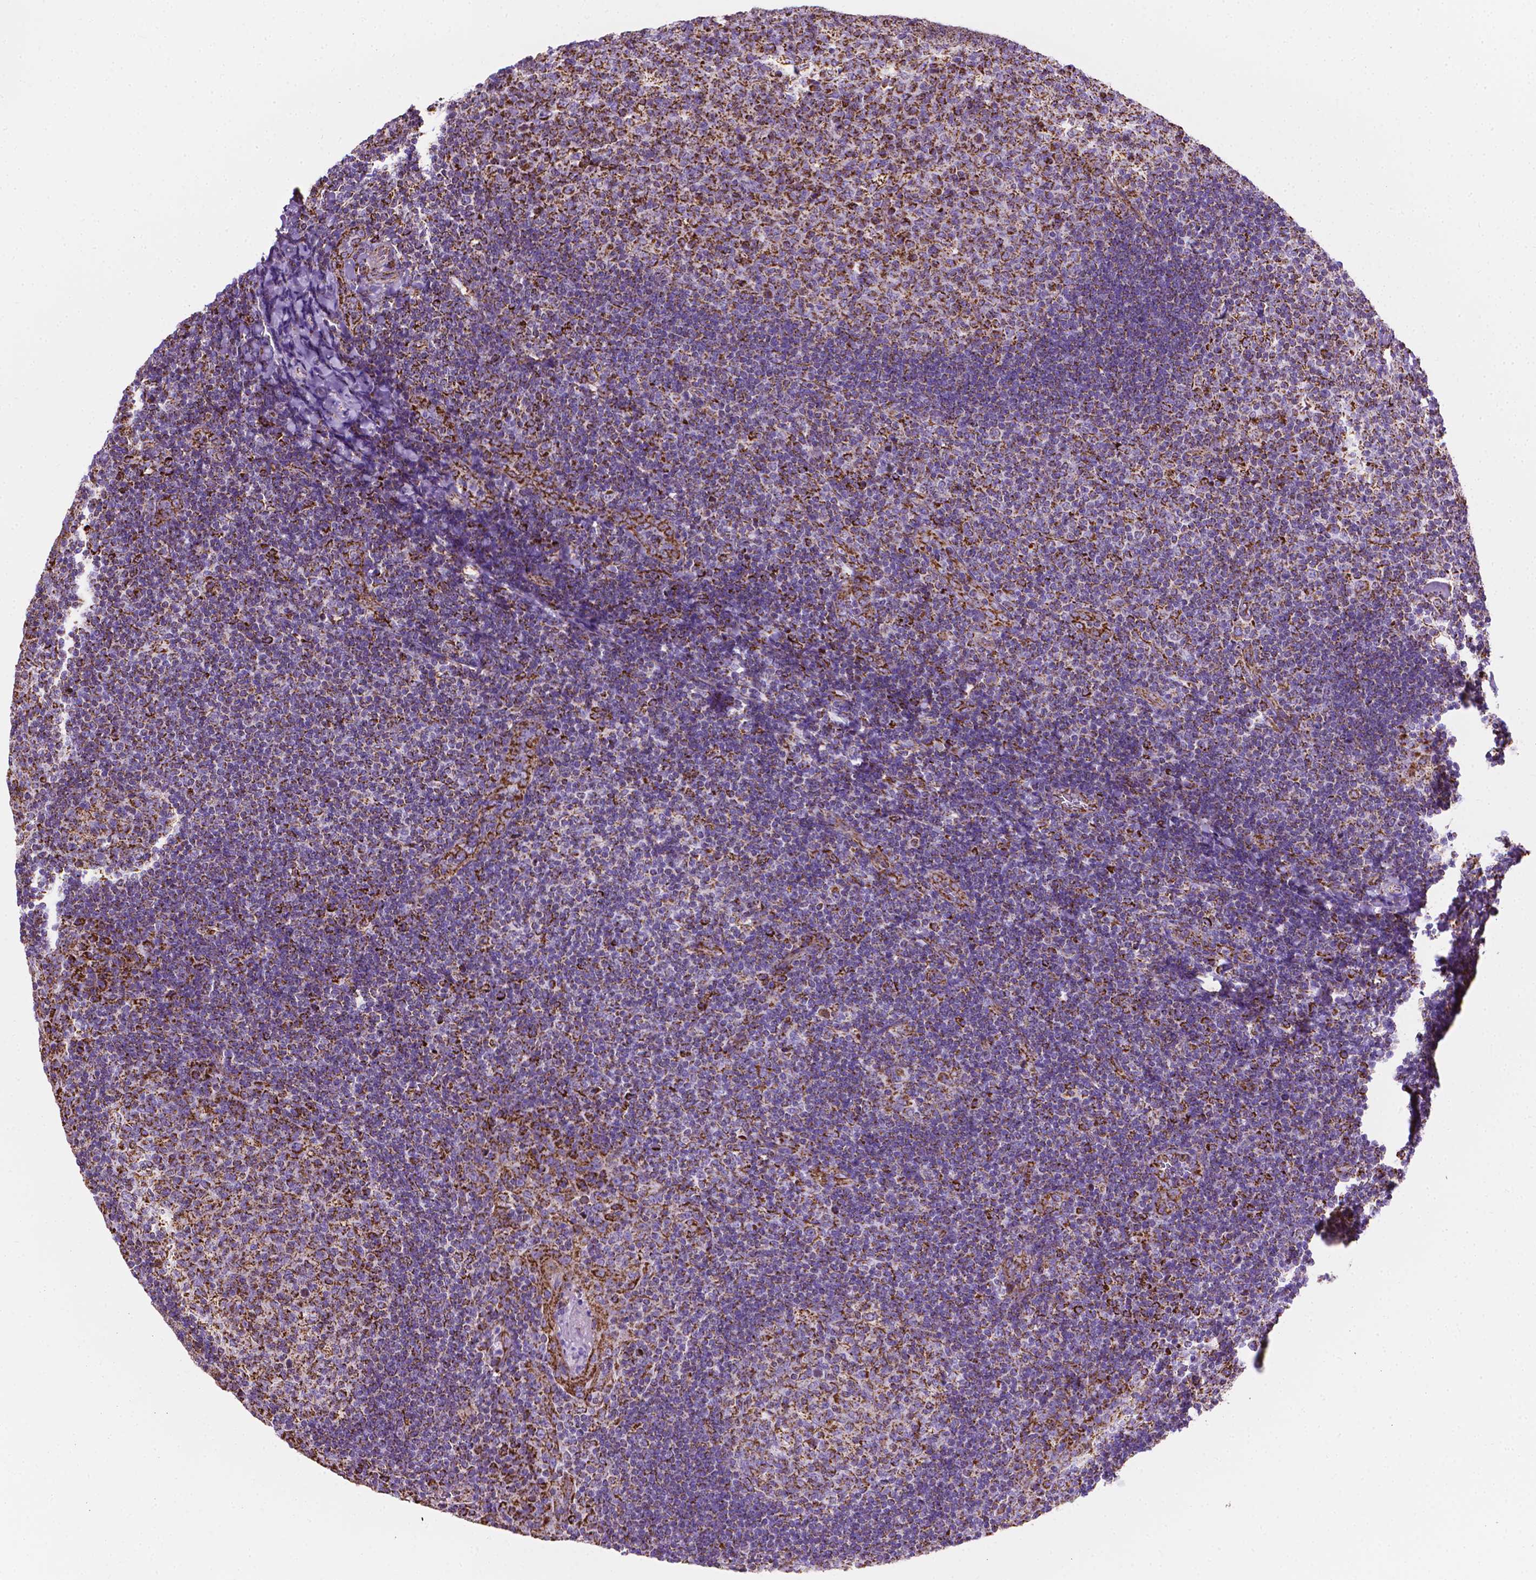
{"staining": {"intensity": "strong", "quantity": ">75%", "location": "cytoplasmic/membranous"}, "tissue": "tonsil", "cell_type": "Germinal center cells", "image_type": "normal", "snomed": [{"axis": "morphology", "description": "Normal tissue, NOS"}, {"axis": "topography", "description": "Tonsil"}], "caption": "Immunohistochemistry (DAB) staining of normal human tonsil shows strong cytoplasmic/membranous protein expression in approximately >75% of germinal center cells. (brown staining indicates protein expression, while blue staining denotes nuclei).", "gene": "RMDN3", "patient": {"sex": "male", "age": 17}}